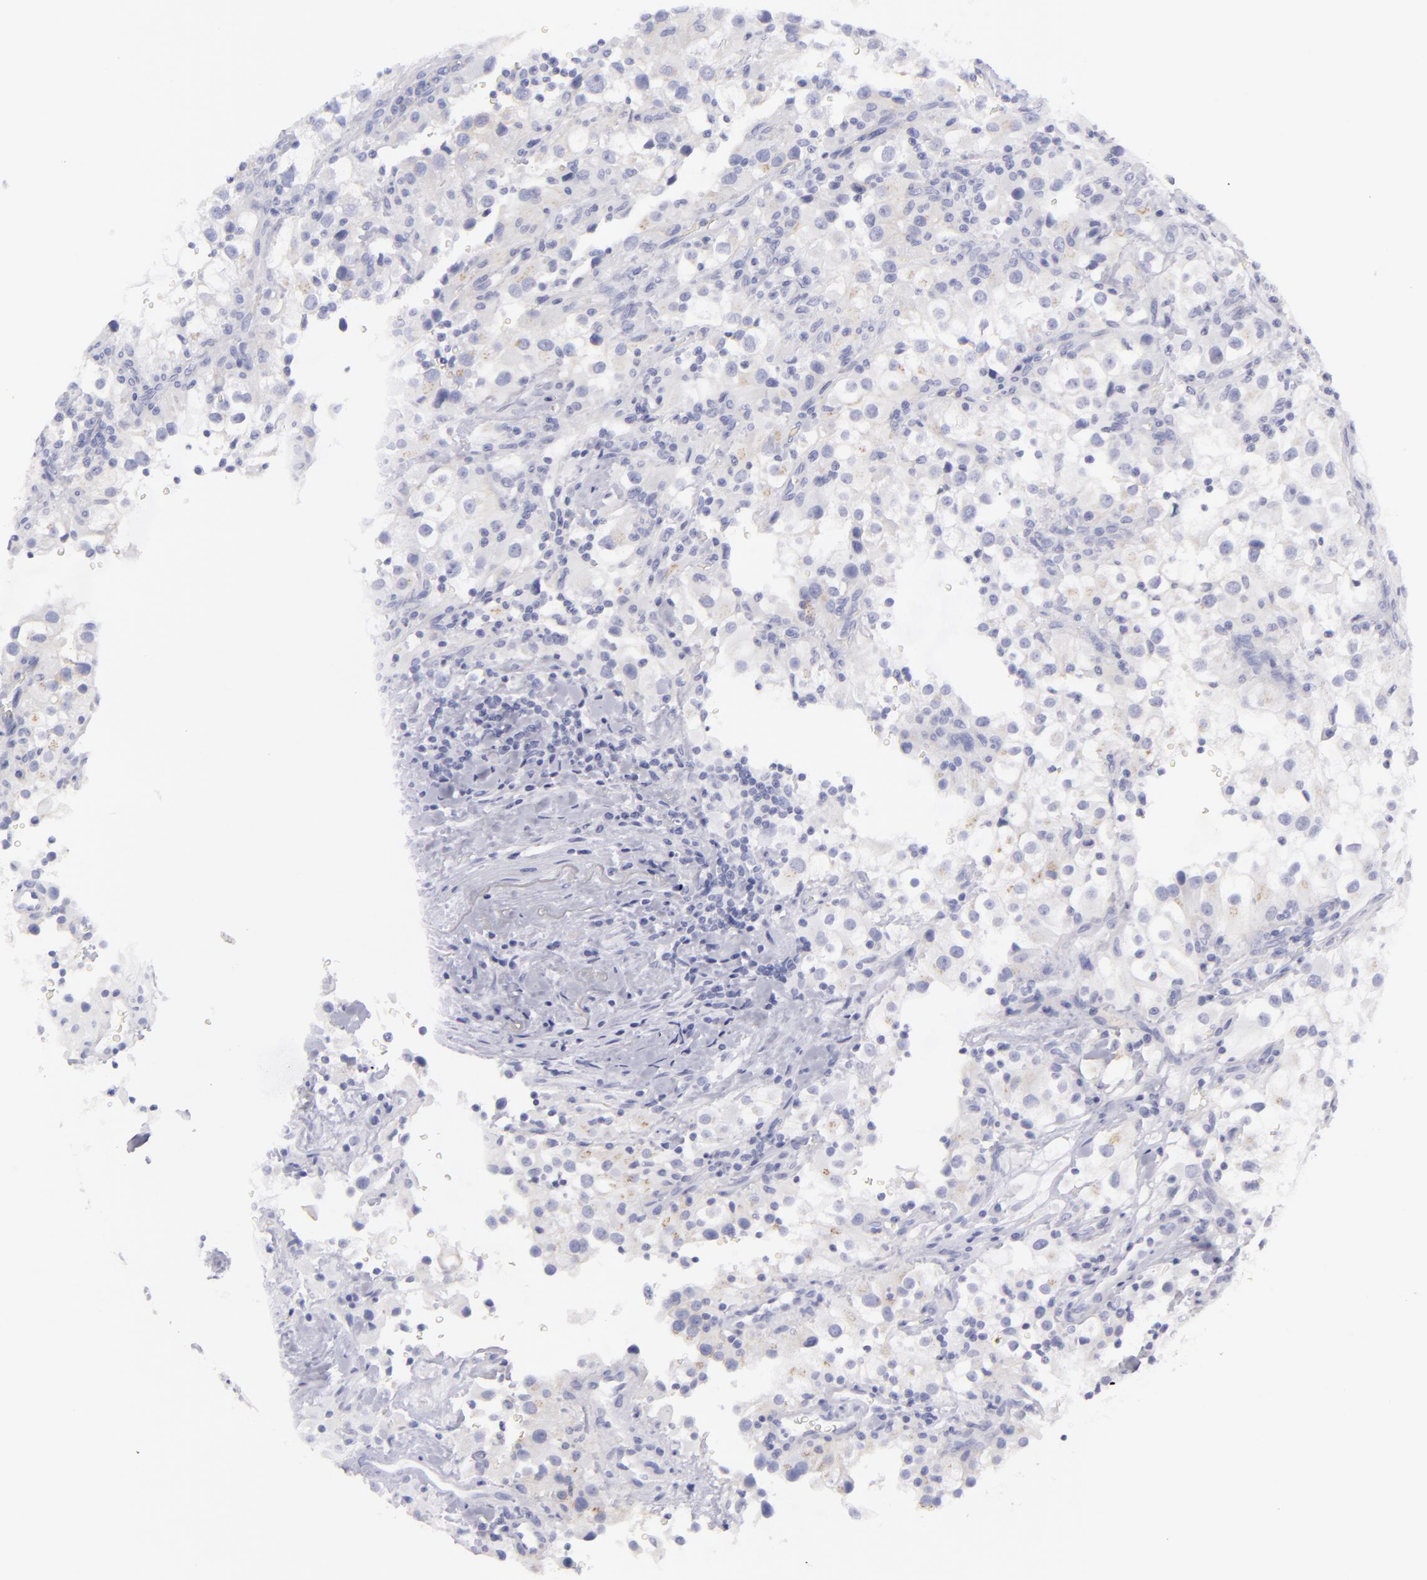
{"staining": {"intensity": "negative", "quantity": "none", "location": "none"}, "tissue": "renal cancer", "cell_type": "Tumor cells", "image_type": "cancer", "snomed": [{"axis": "morphology", "description": "Adenocarcinoma, NOS"}, {"axis": "topography", "description": "Kidney"}], "caption": "Renal cancer was stained to show a protein in brown. There is no significant expression in tumor cells.", "gene": "DLG4", "patient": {"sex": "female", "age": 52}}